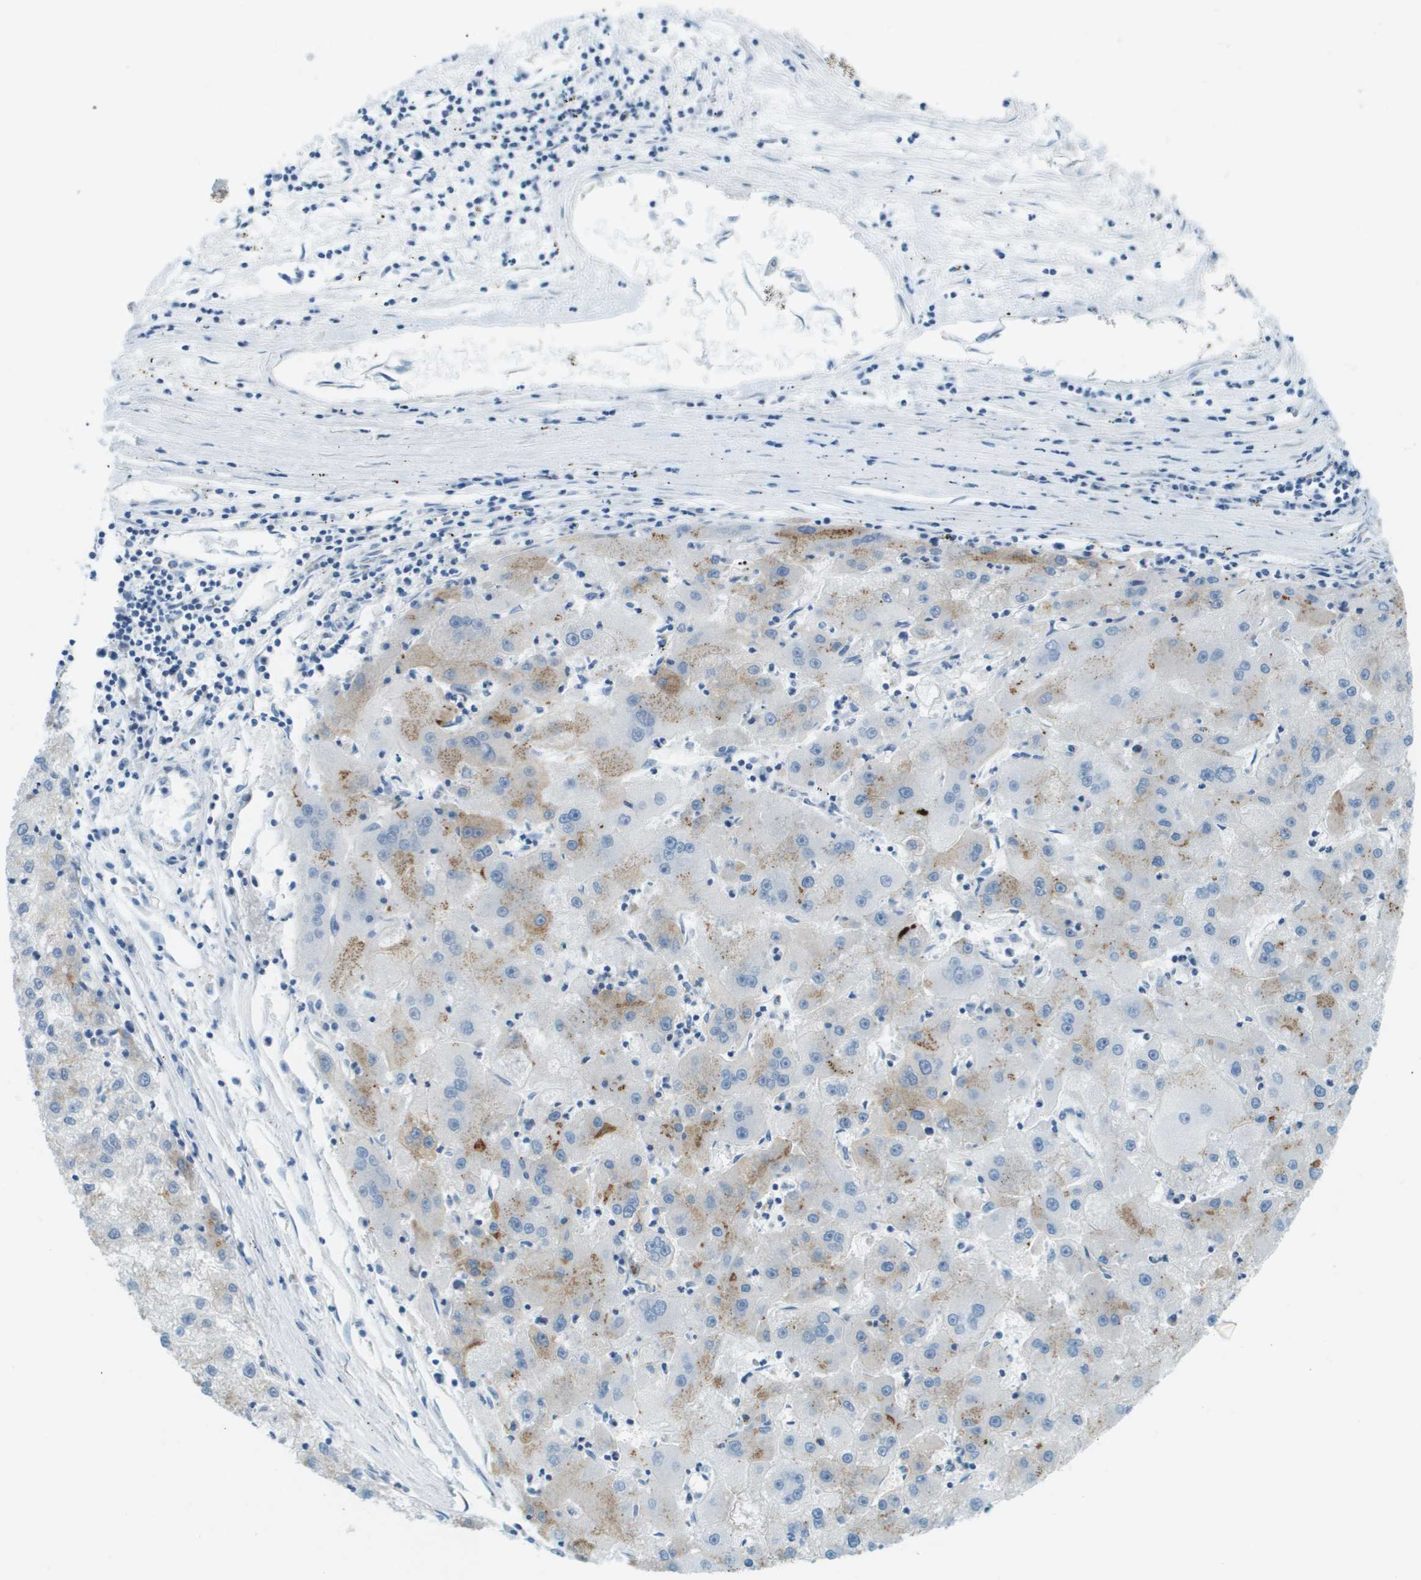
{"staining": {"intensity": "moderate", "quantity": "25%-75%", "location": "cytoplasmic/membranous"}, "tissue": "liver cancer", "cell_type": "Tumor cells", "image_type": "cancer", "snomed": [{"axis": "morphology", "description": "Carcinoma, Hepatocellular, NOS"}, {"axis": "topography", "description": "Liver"}], "caption": "About 25%-75% of tumor cells in human liver hepatocellular carcinoma exhibit moderate cytoplasmic/membranous protein positivity as visualized by brown immunohistochemical staining.", "gene": "ACBD3", "patient": {"sex": "male", "age": 72}}